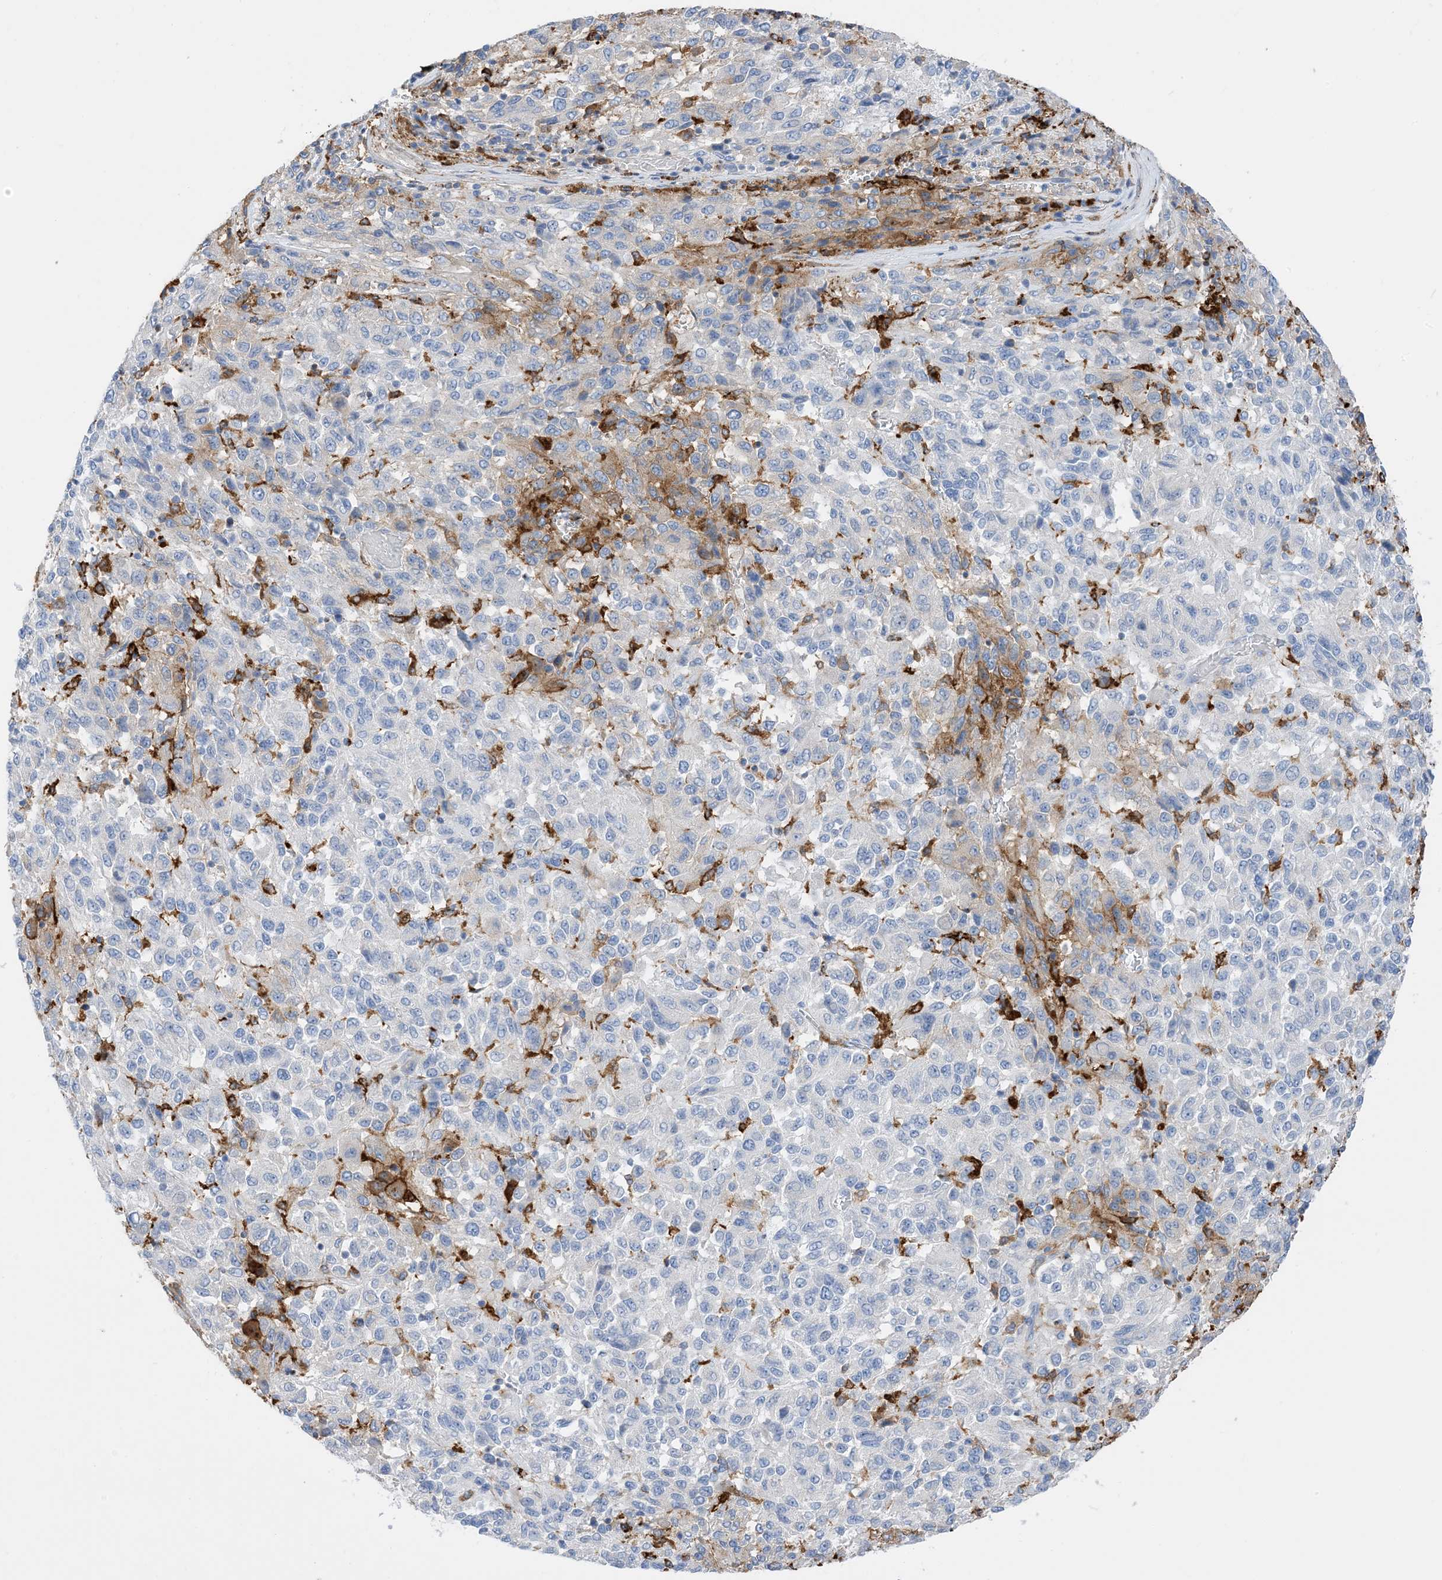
{"staining": {"intensity": "negative", "quantity": "none", "location": "none"}, "tissue": "melanoma", "cell_type": "Tumor cells", "image_type": "cancer", "snomed": [{"axis": "morphology", "description": "Malignant melanoma, Metastatic site"}, {"axis": "topography", "description": "Lung"}], "caption": "DAB (3,3'-diaminobenzidine) immunohistochemical staining of malignant melanoma (metastatic site) reveals no significant expression in tumor cells. (DAB (3,3'-diaminobenzidine) immunohistochemistry (IHC) with hematoxylin counter stain).", "gene": "DPH3", "patient": {"sex": "male", "age": 64}}